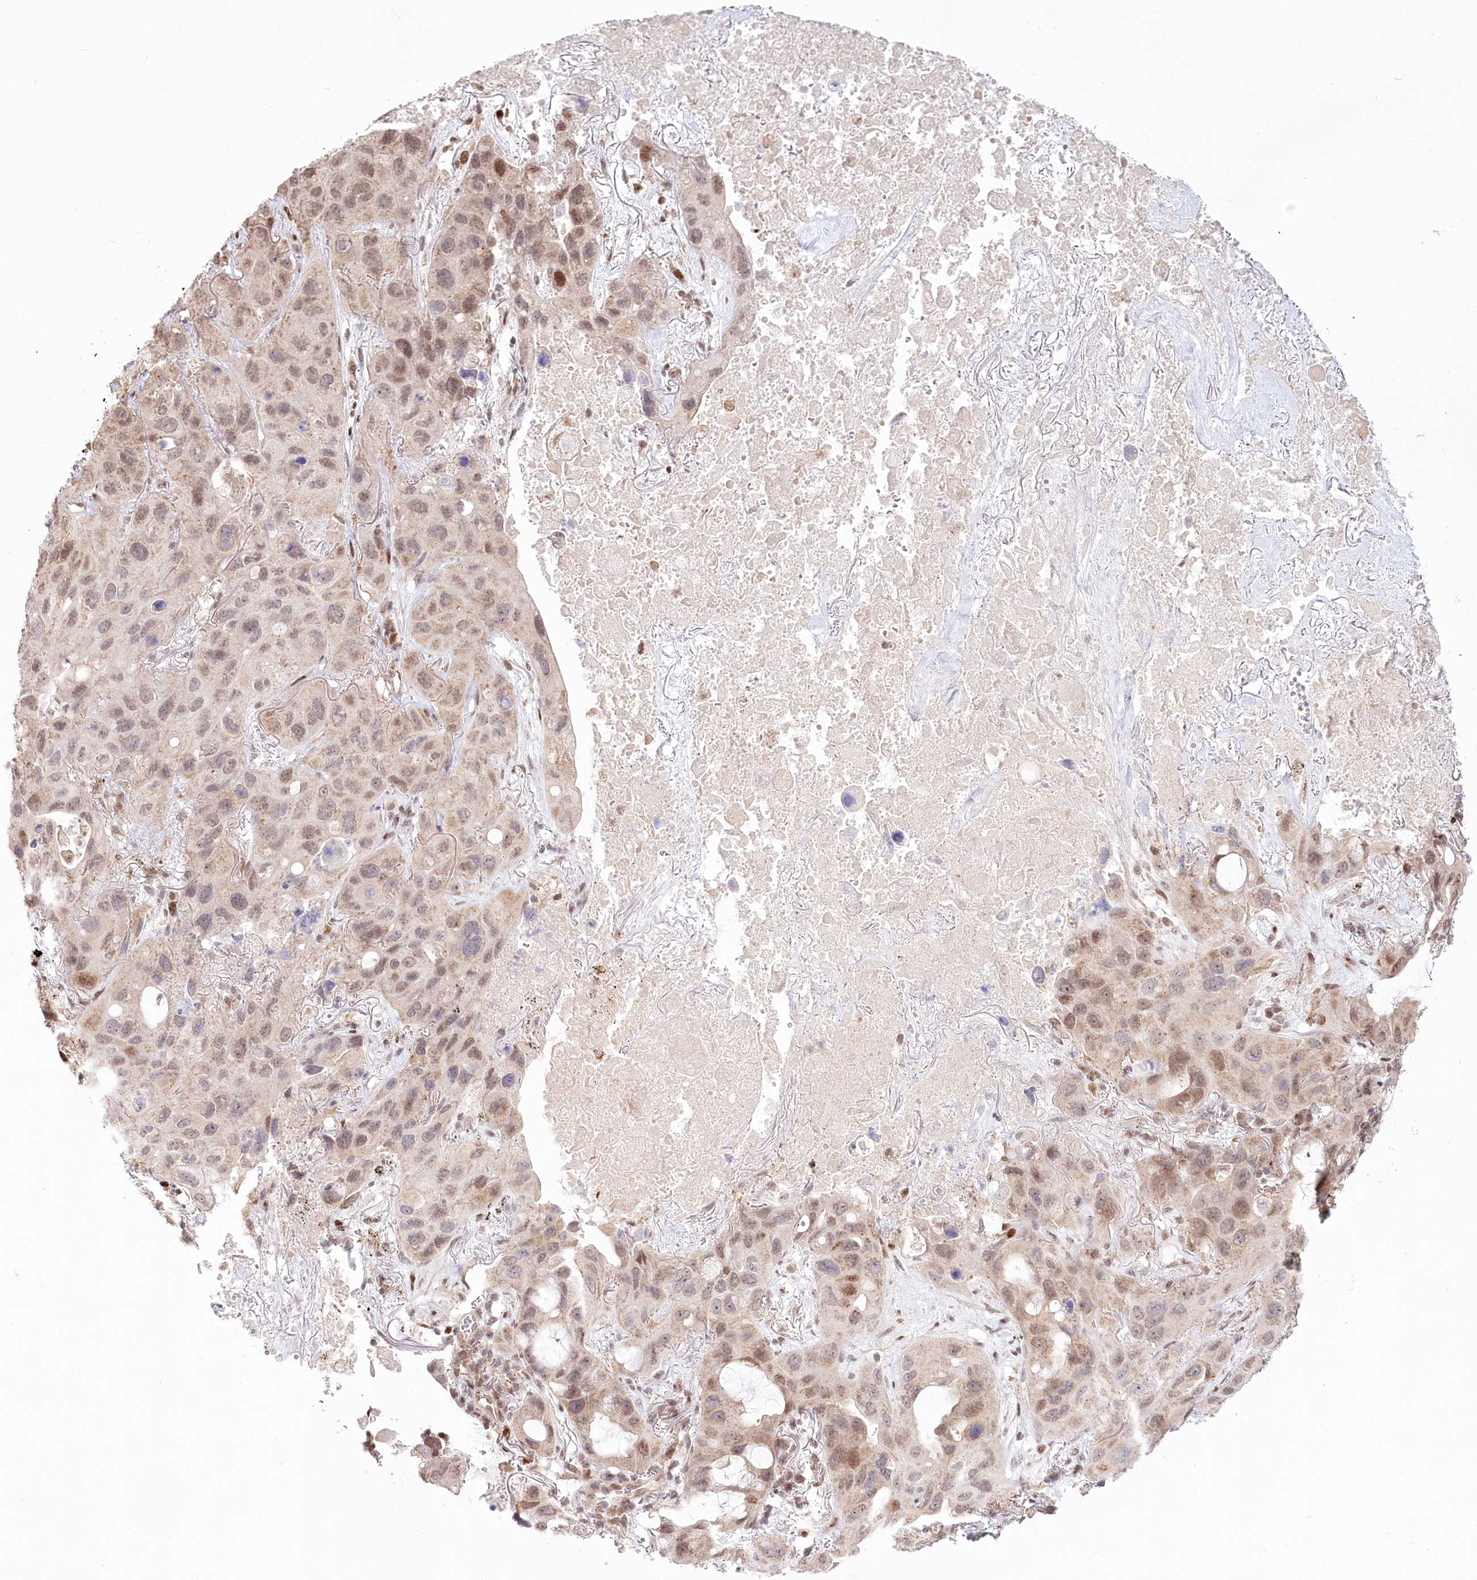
{"staining": {"intensity": "moderate", "quantity": ">75%", "location": "nuclear"}, "tissue": "lung cancer", "cell_type": "Tumor cells", "image_type": "cancer", "snomed": [{"axis": "morphology", "description": "Squamous cell carcinoma, NOS"}, {"axis": "topography", "description": "Lung"}], "caption": "Human lung cancer stained for a protein (brown) reveals moderate nuclear positive expression in approximately >75% of tumor cells.", "gene": "PYURF", "patient": {"sex": "female", "age": 73}}